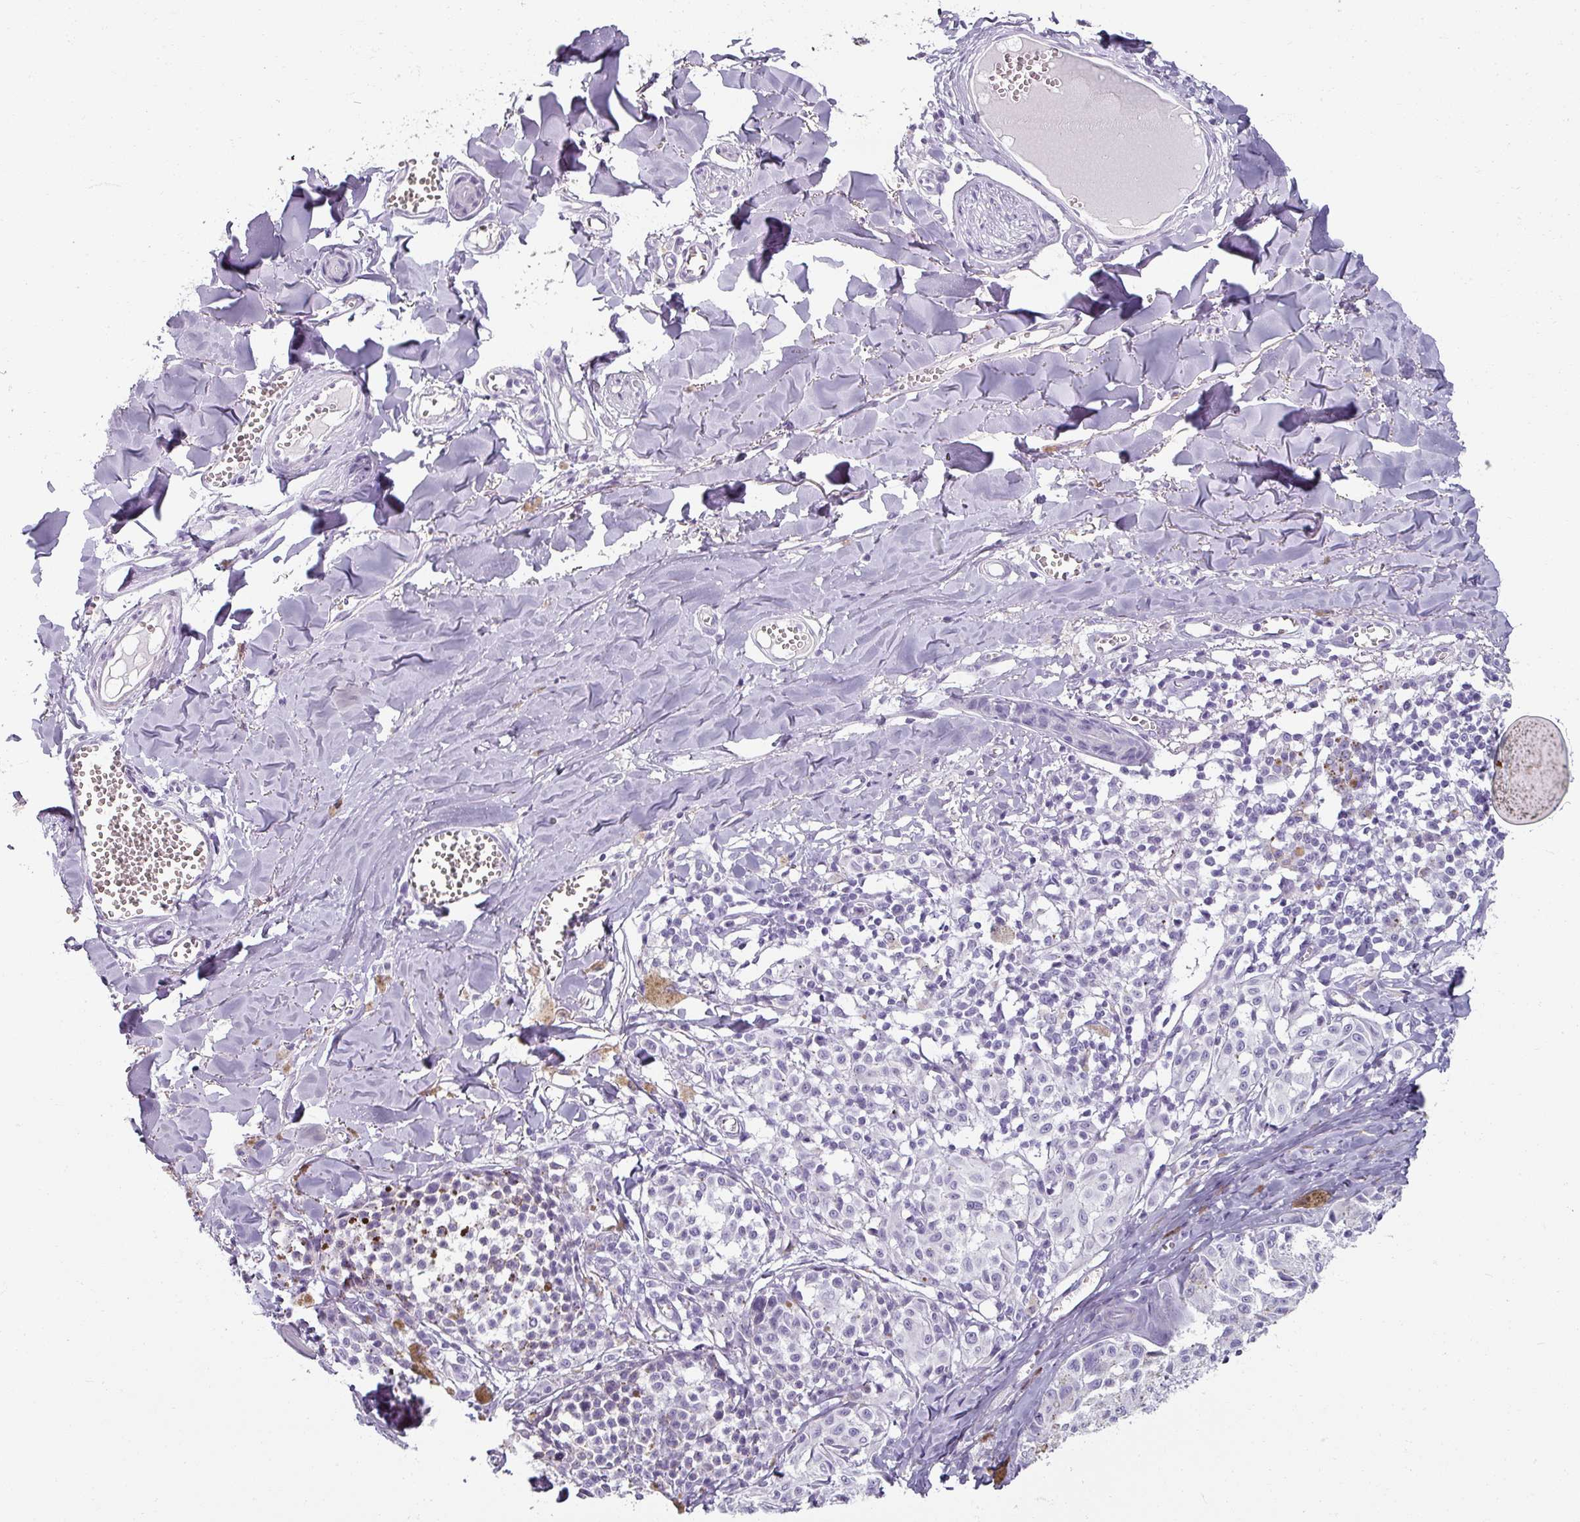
{"staining": {"intensity": "negative", "quantity": "none", "location": "none"}, "tissue": "melanoma", "cell_type": "Tumor cells", "image_type": "cancer", "snomed": [{"axis": "morphology", "description": "Malignant melanoma, NOS"}, {"axis": "topography", "description": "Skin"}], "caption": "Tumor cells show no significant protein positivity in melanoma.", "gene": "REG3G", "patient": {"sex": "female", "age": 43}}